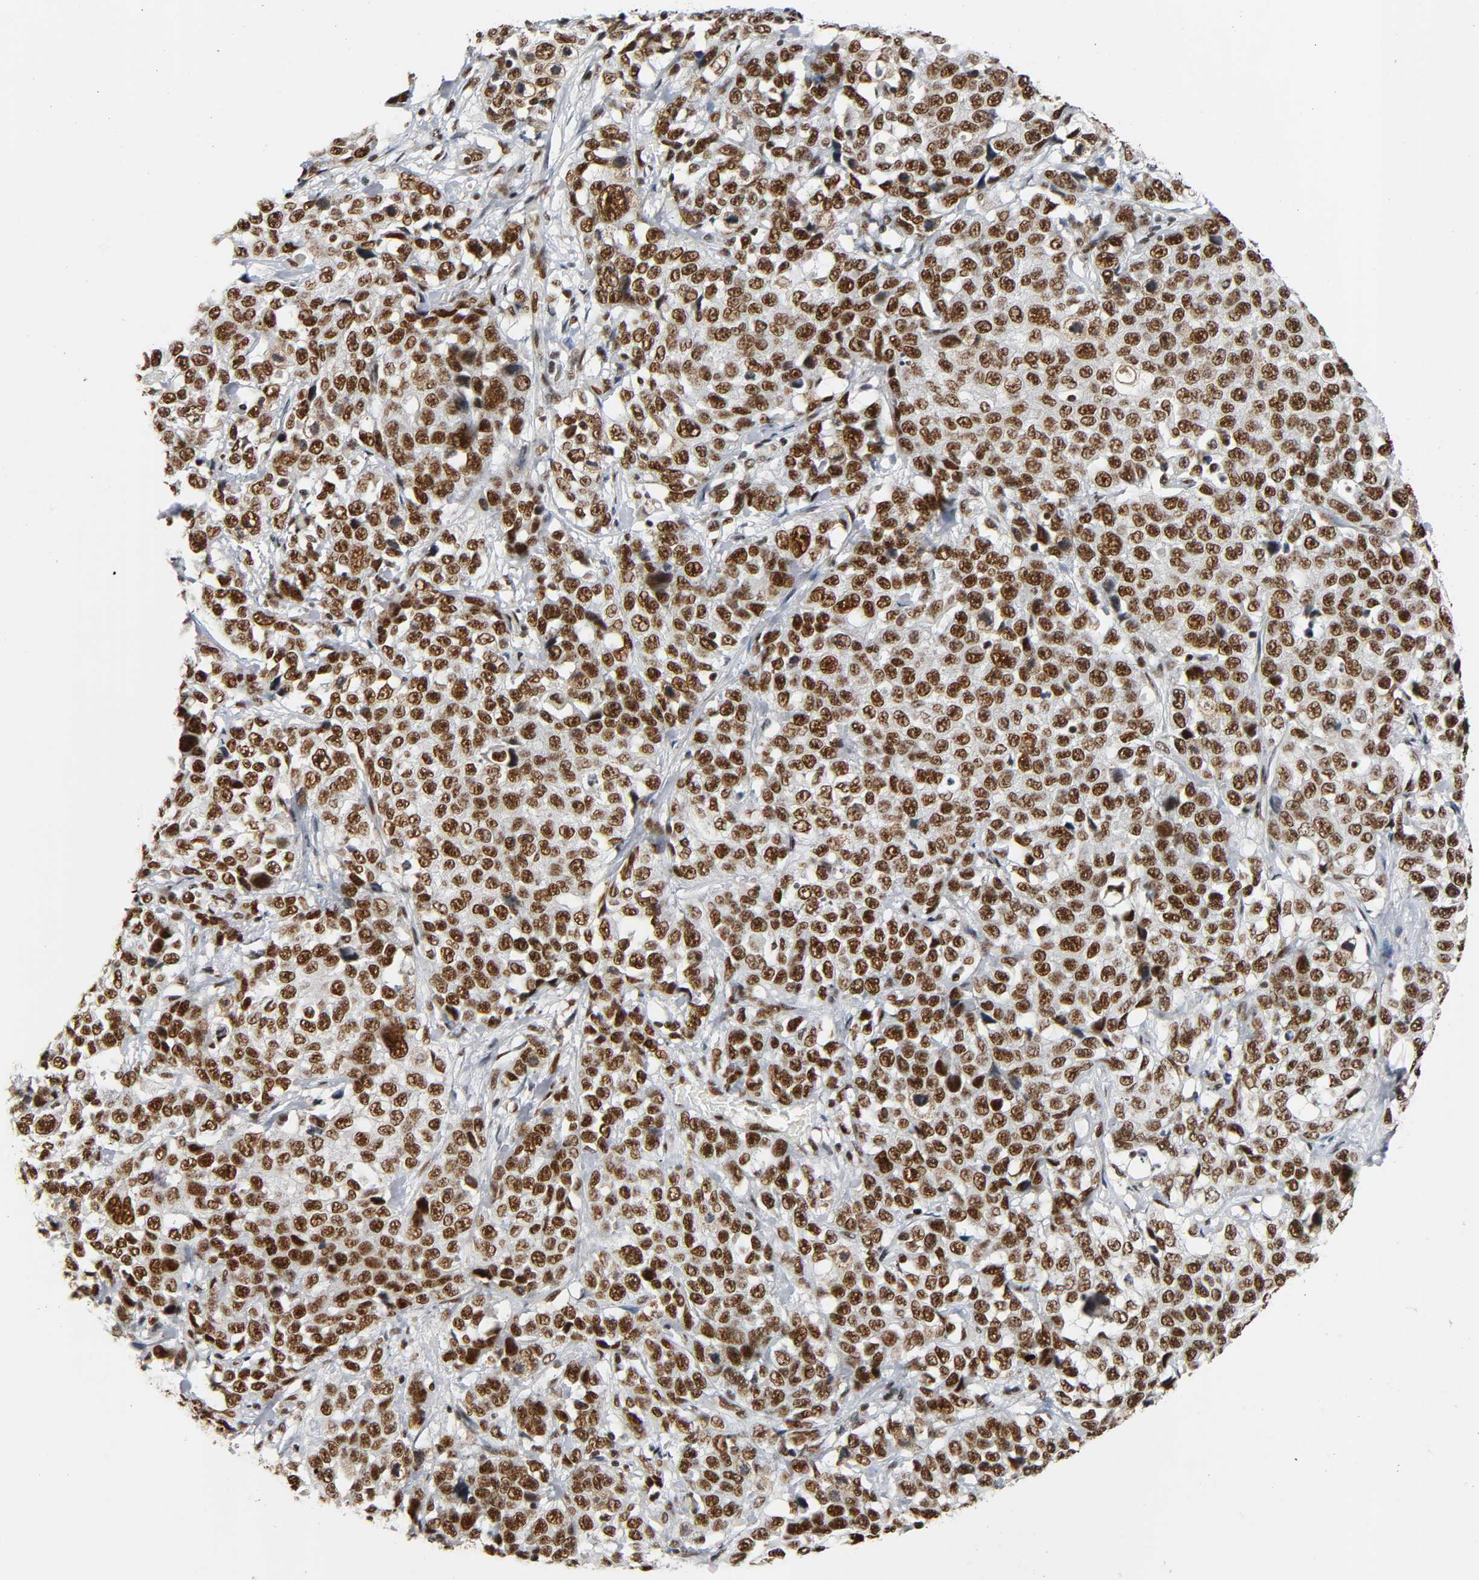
{"staining": {"intensity": "strong", "quantity": ">75%", "location": "nuclear"}, "tissue": "stomach cancer", "cell_type": "Tumor cells", "image_type": "cancer", "snomed": [{"axis": "morphology", "description": "Normal tissue, NOS"}, {"axis": "morphology", "description": "Adenocarcinoma, NOS"}, {"axis": "topography", "description": "Stomach"}], "caption": "Adenocarcinoma (stomach) stained for a protein (brown) exhibits strong nuclear positive positivity in approximately >75% of tumor cells.", "gene": "CDK9", "patient": {"sex": "male", "age": 48}}